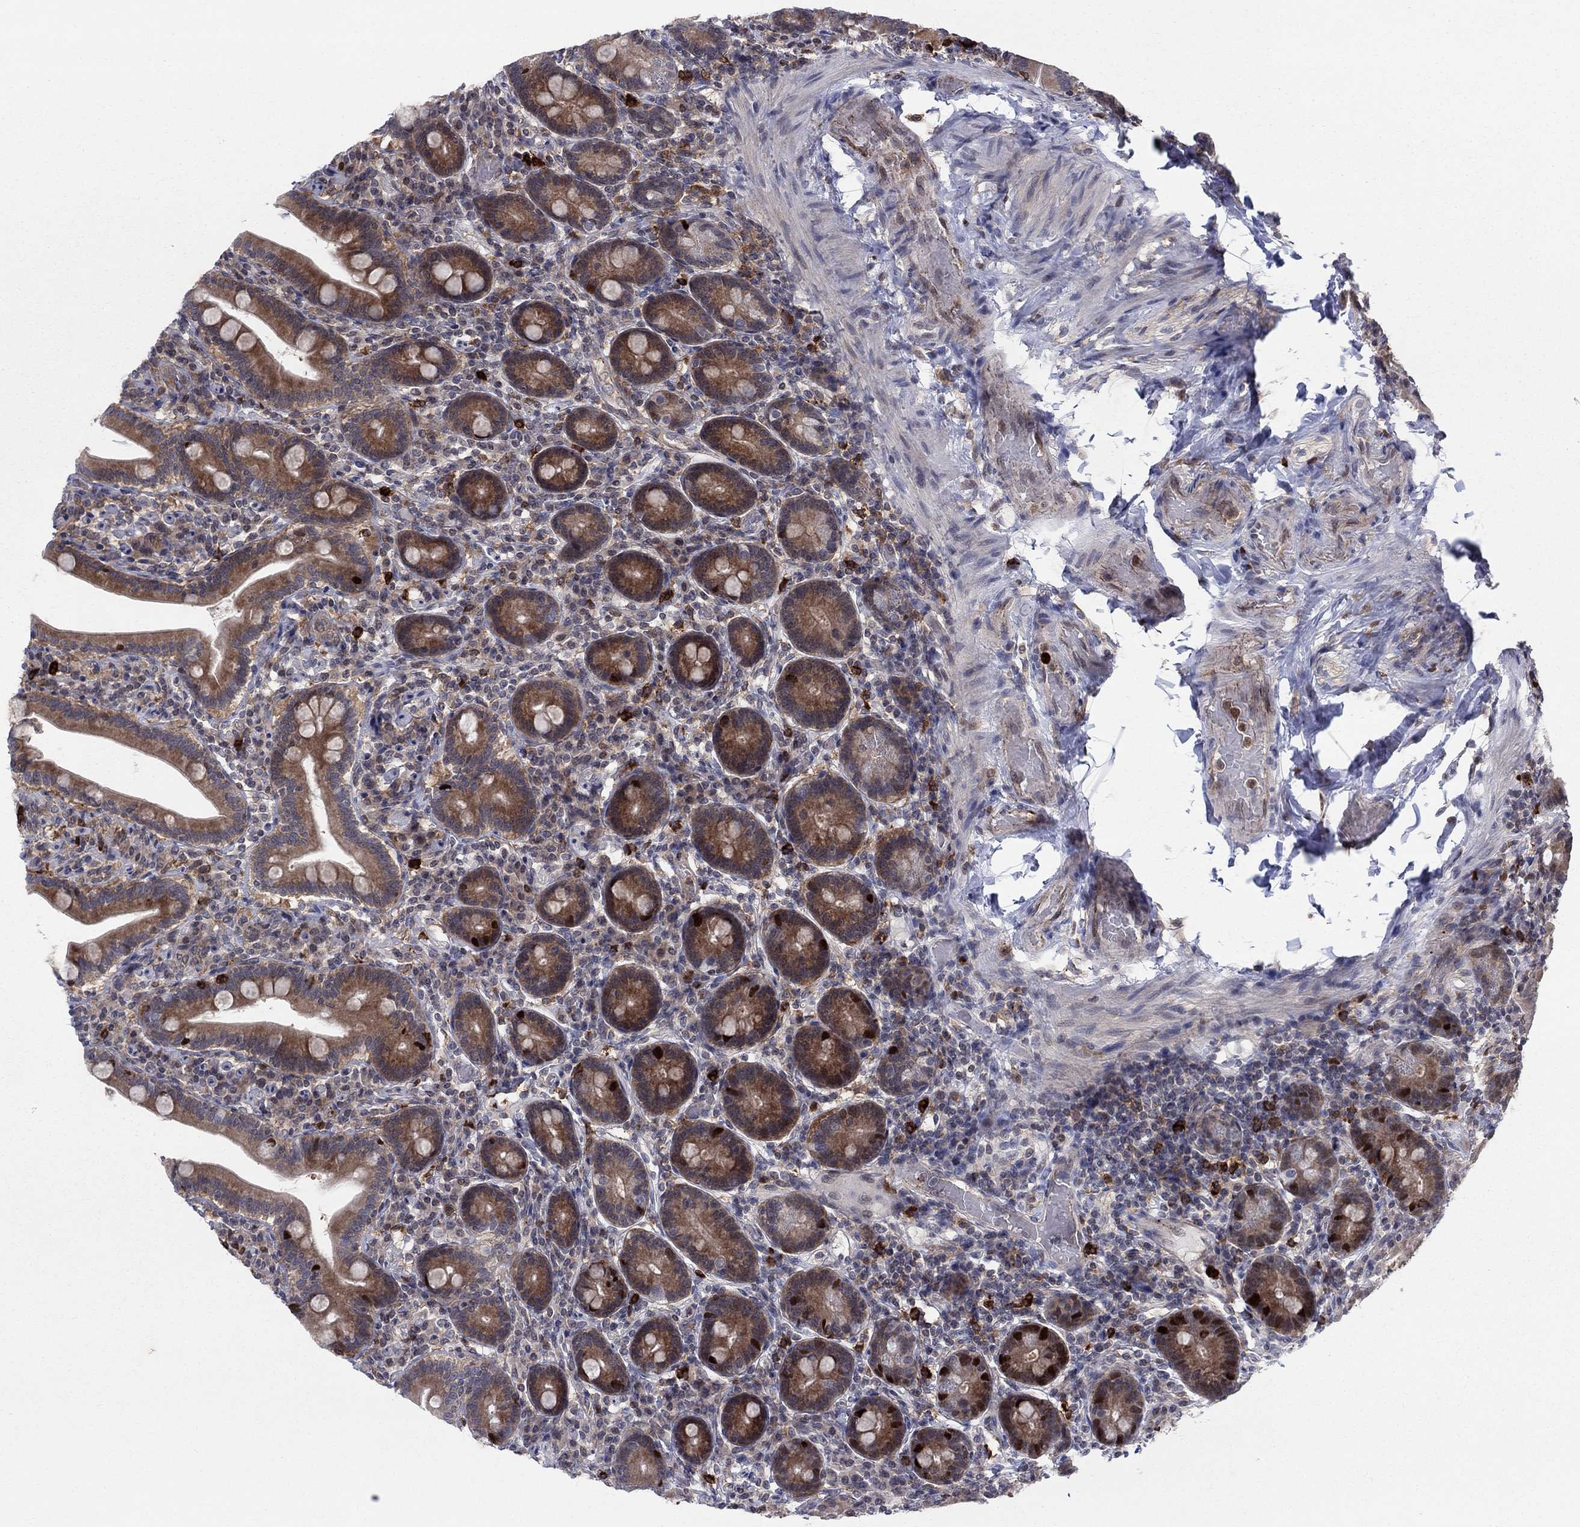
{"staining": {"intensity": "strong", "quantity": "<25%", "location": "cytoplasmic/membranous,nuclear"}, "tissue": "small intestine", "cell_type": "Glandular cells", "image_type": "normal", "snomed": [{"axis": "morphology", "description": "Normal tissue, NOS"}, {"axis": "topography", "description": "Small intestine"}], "caption": "IHC micrograph of unremarkable human small intestine stained for a protein (brown), which demonstrates medium levels of strong cytoplasmic/membranous,nuclear positivity in about <25% of glandular cells.", "gene": "ZNHIT3", "patient": {"sex": "male", "age": 66}}